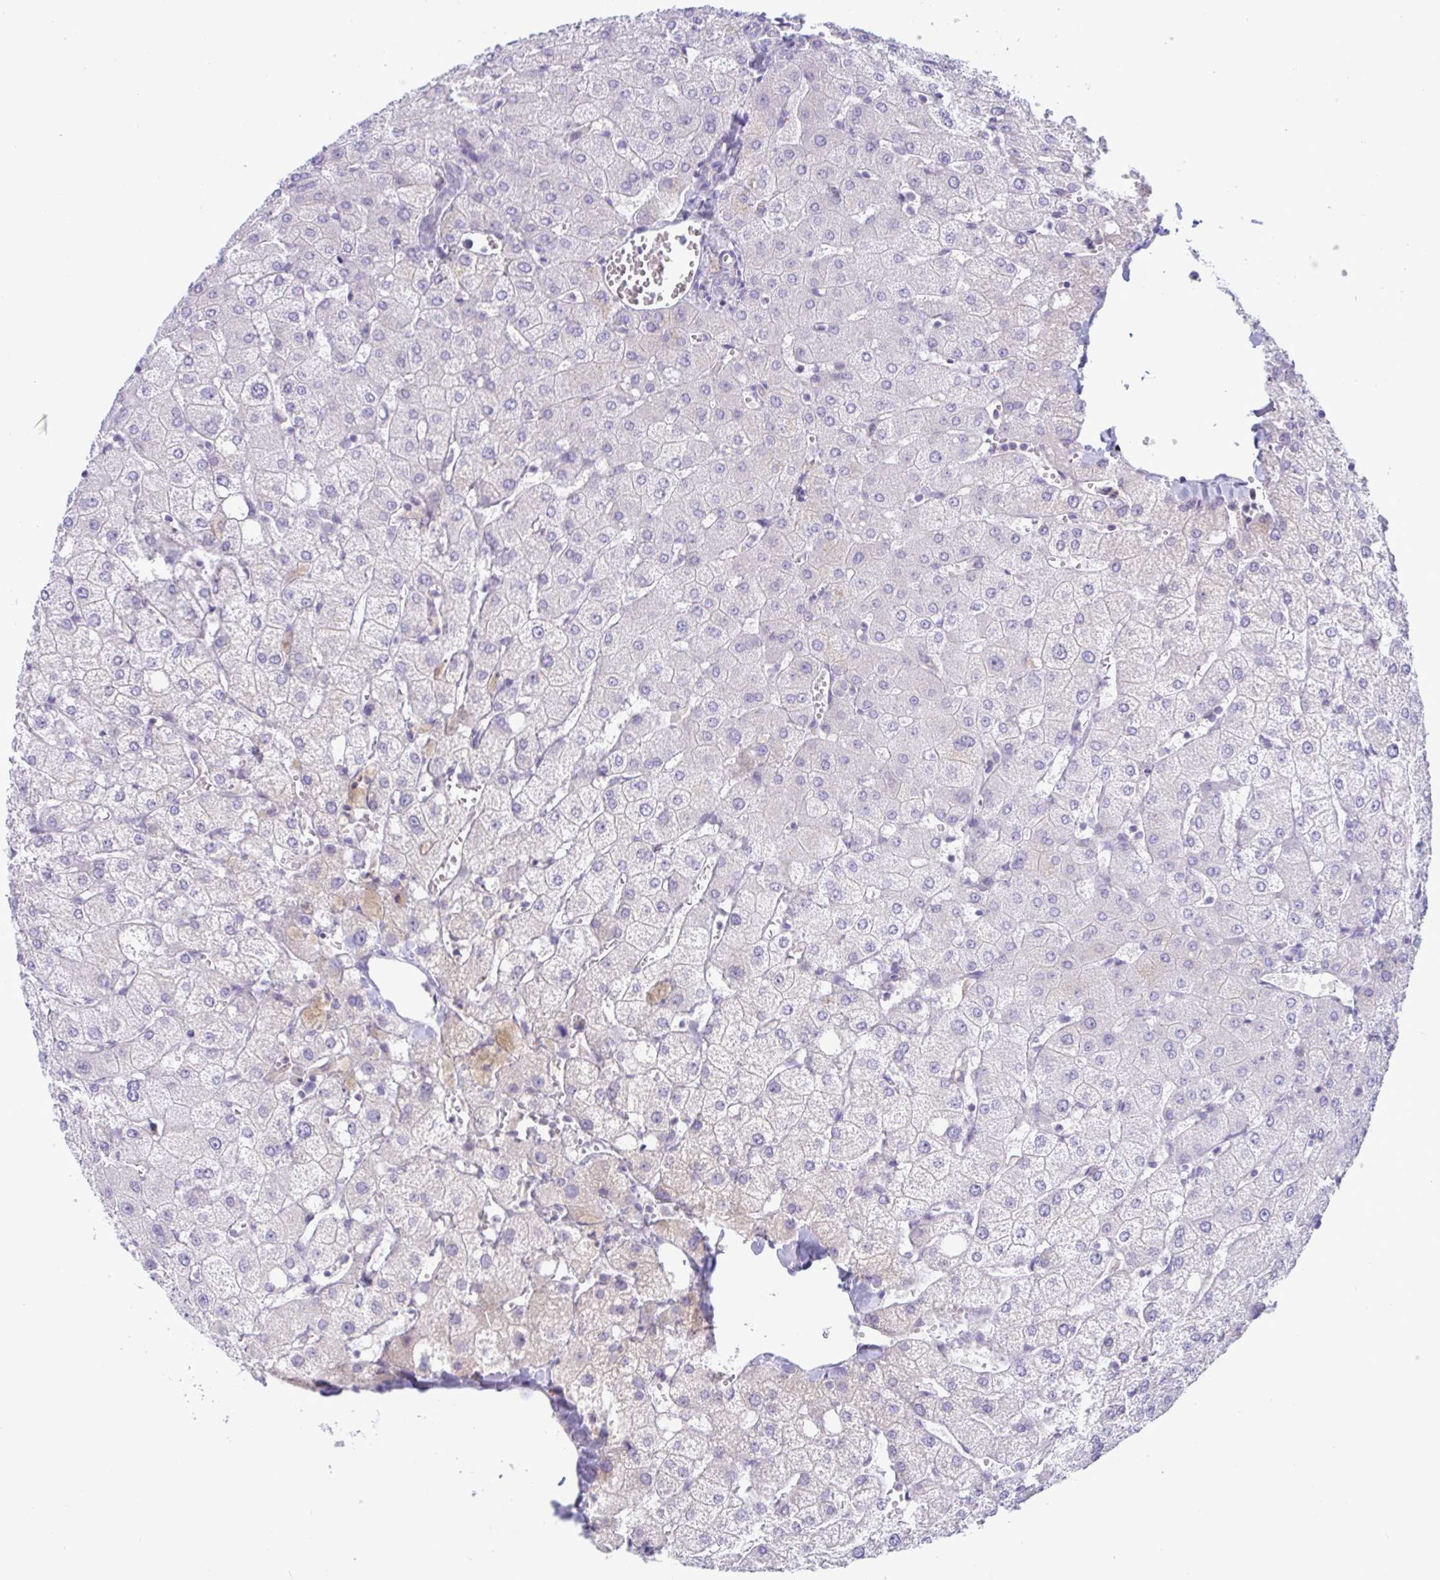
{"staining": {"intensity": "negative", "quantity": "none", "location": "none"}, "tissue": "liver", "cell_type": "Cholangiocytes", "image_type": "normal", "snomed": [{"axis": "morphology", "description": "Normal tissue, NOS"}, {"axis": "topography", "description": "Liver"}], "caption": "Micrograph shows no protein positivity in cholangiocytes of normal liver. (Immunohistochemistry, brightfield microscopy, high magnification).", "gene": "NAA30", "patient": {"sex": "female", "age": 54}}